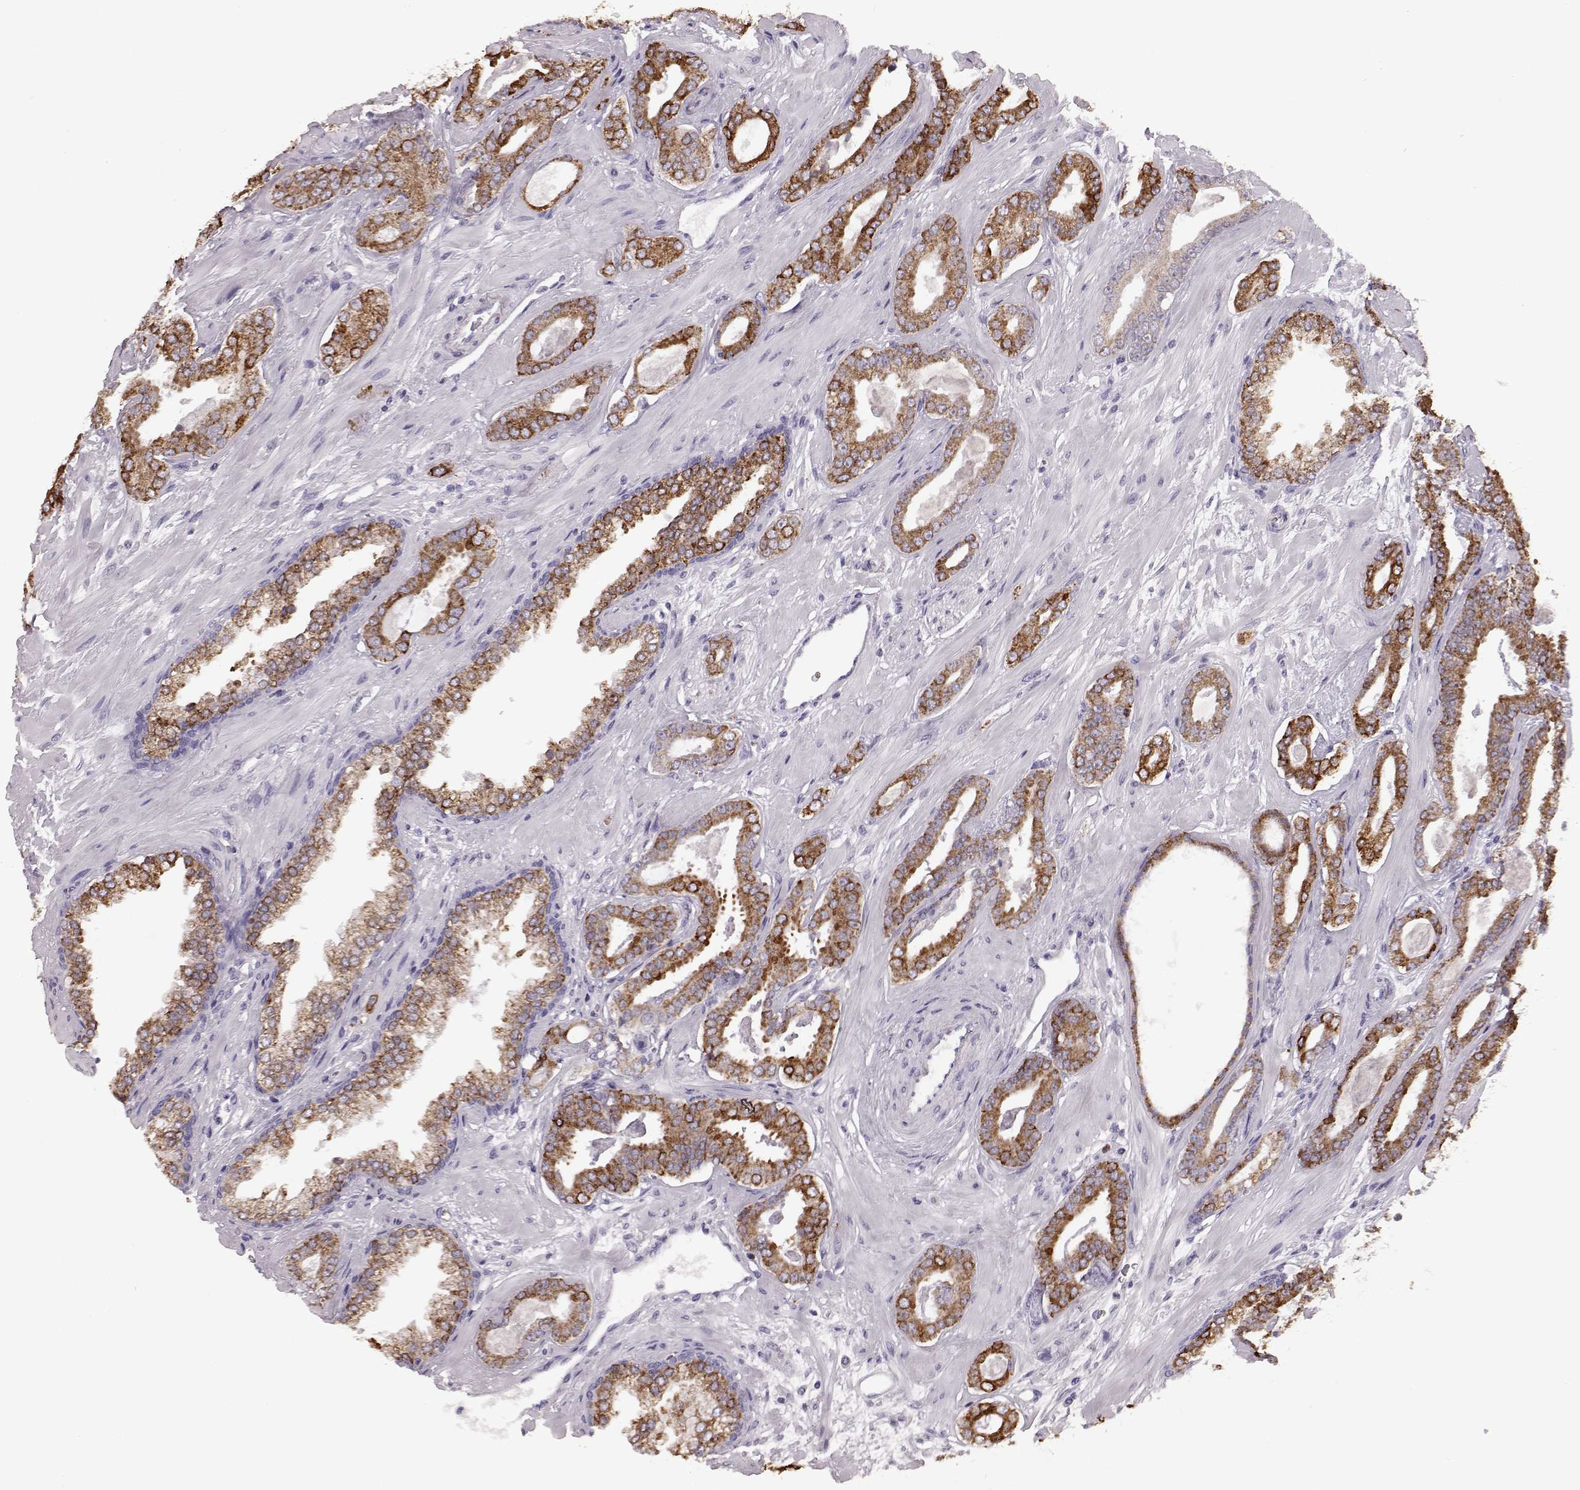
{"staining": {"intensity": "moderate", "quantity": ">75%", "location": "cytoplasmic/membranous"}, "tissue": "prostate cancer", "cell_type": "Tumor cells", "image_type": "cancer", "snomed": [{"axis": "morphology", "description": "Adenocarcinoma, Low grade"}, {"axis": "topography", "description": "Prostate"}], "caption": "Moderate cytoplasmic/membranous positivity for a protein is identified in about >75% of tumor cells of prostate low-grade adenocarcinoma using IHC.", "gene": "ELOVL5", "patient": {"sex": "male", "age": 61}}